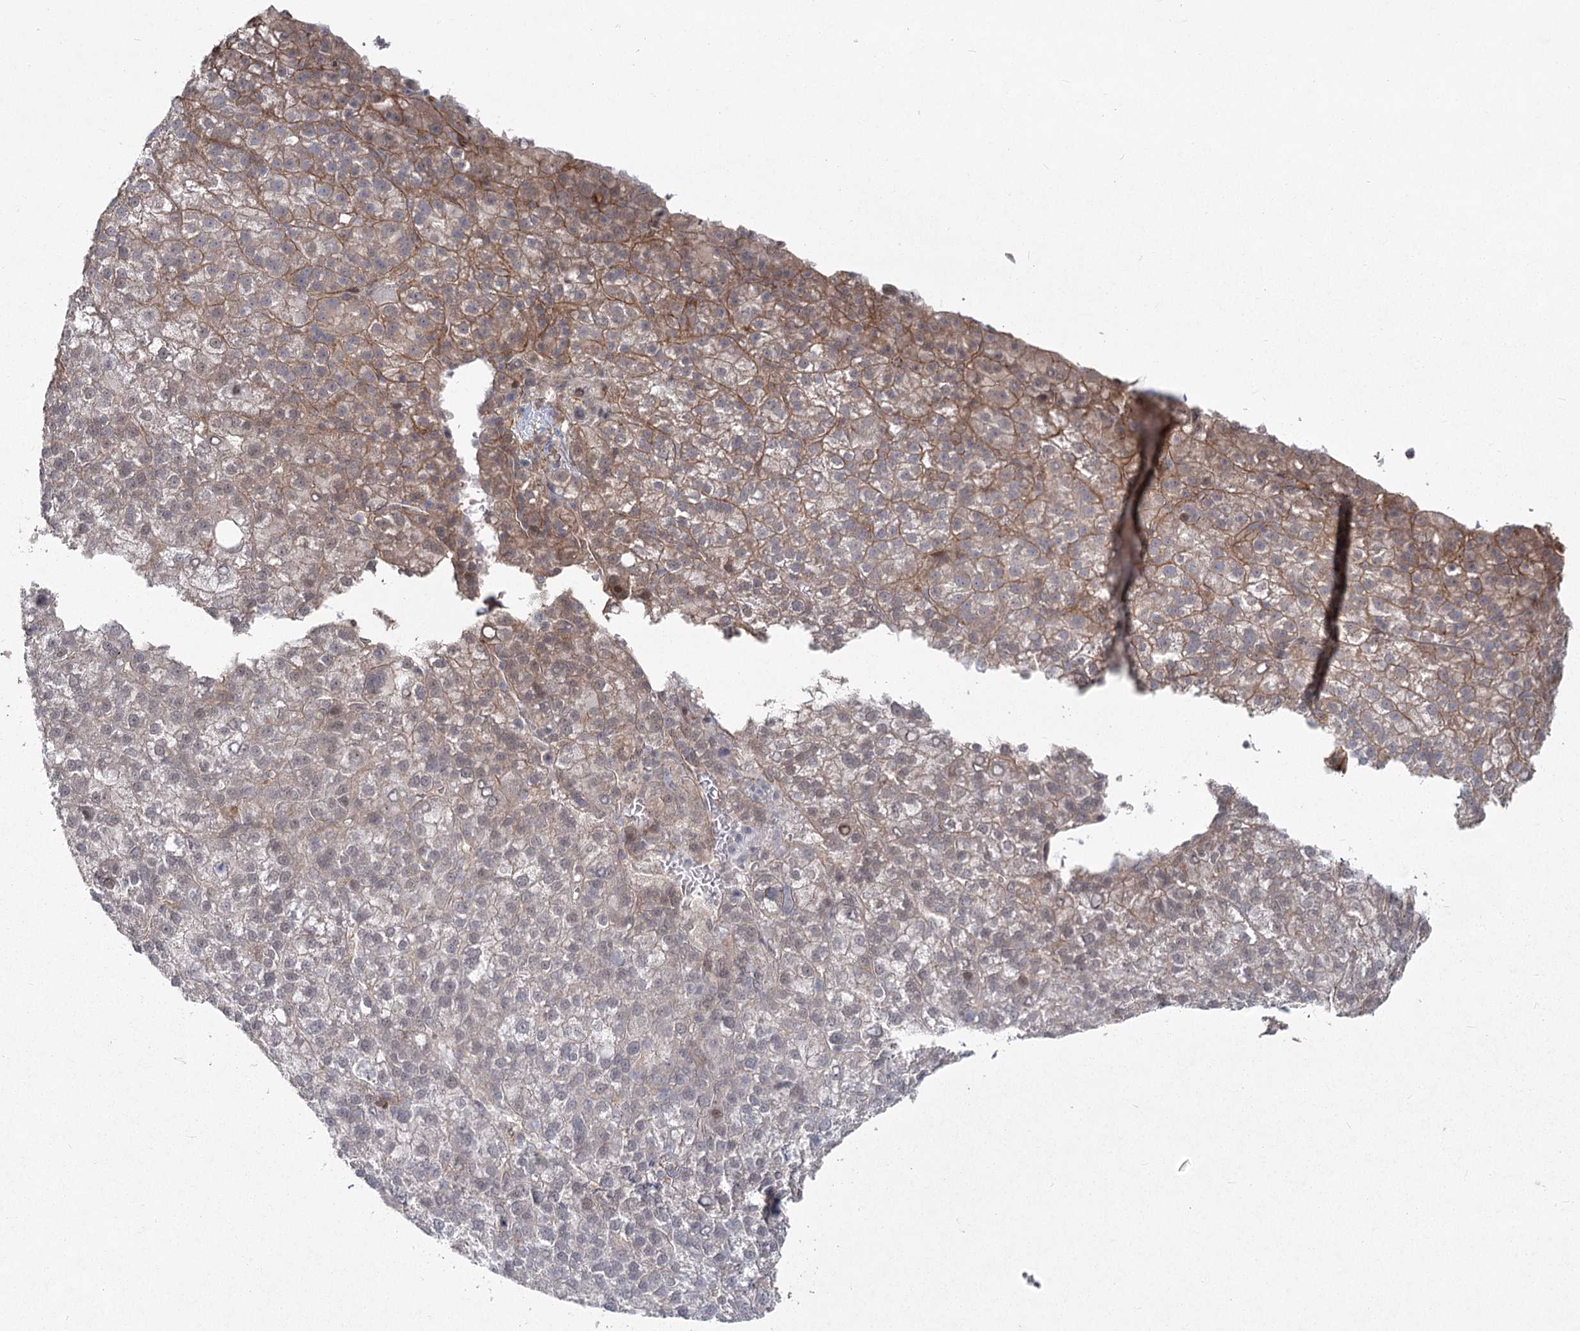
{"staining": {"intensity": "moderate", "quantity": "25%-75%", "location": "cytoplasmic/membranous"}, "tissue": "liver cancer", "cell_type": "Tumor cells", "image_type": "cancer", "snomed": [{"axis": "morphology", "description": "Carcinoma, Hepatocellular, NOS"}, {"axis": "topography", "description": "Liver"}], "caption": "Human liver cancer stained with a protein marker demonstrates moderate staining in tumor cells.", "gene": "AP2M1", "patient": {"sex": "female", "age": 58}}